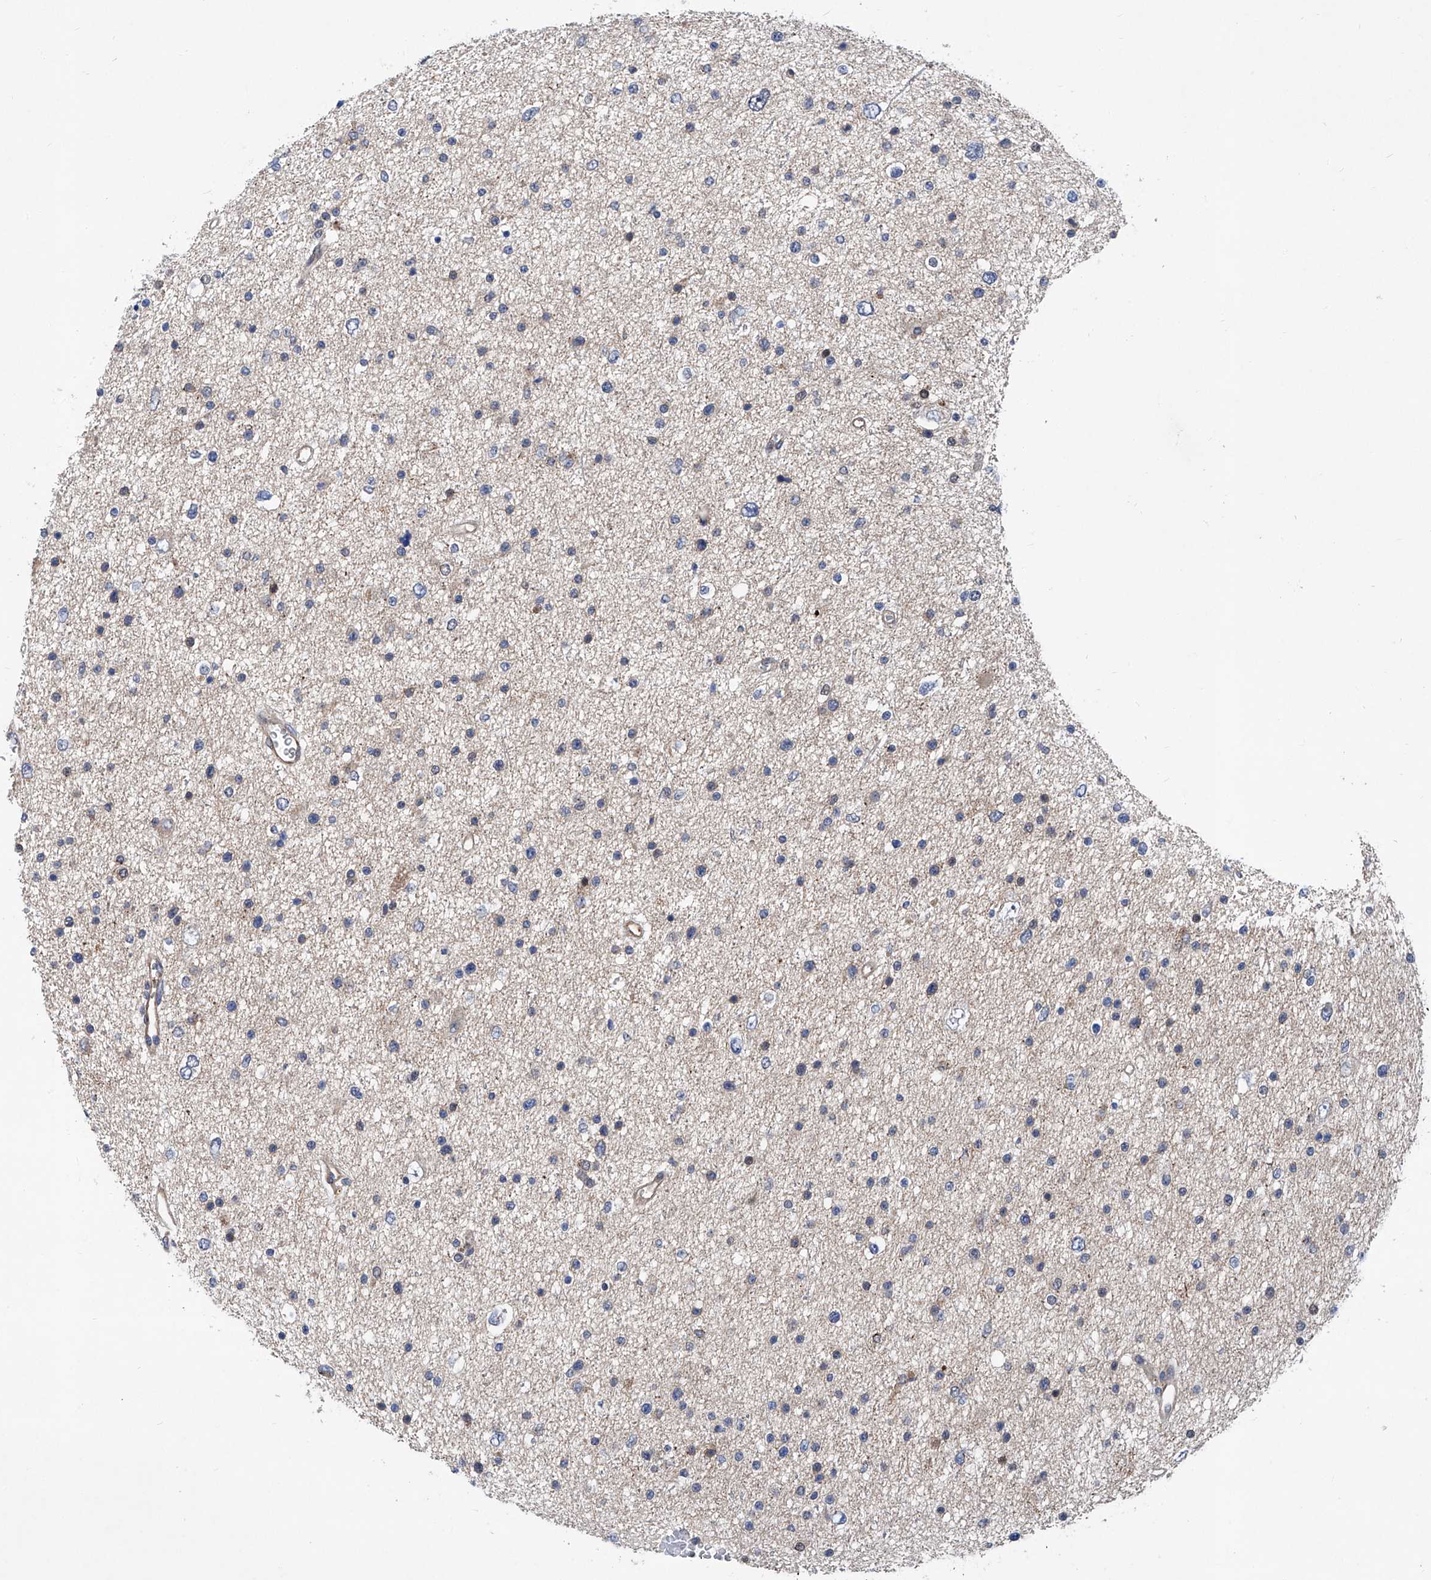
{"staining": {"intensity": "negative", "quantity": "none", "location": "none"}, "tissue": "glioma", "cell_type": "Tumor cells", "image_type": "cancer", "snomed": [{"axis": "morphology", "description": "Glioma, malignant, Low grade"}, {"axis": "topography", "description": "Brain"}], "caption": "Human glioma stained for a protein using IHC demonstrates no staining in tumor cells.", "gene": "NT5C3A", "patient": {"sex": "female", "age": 37}}